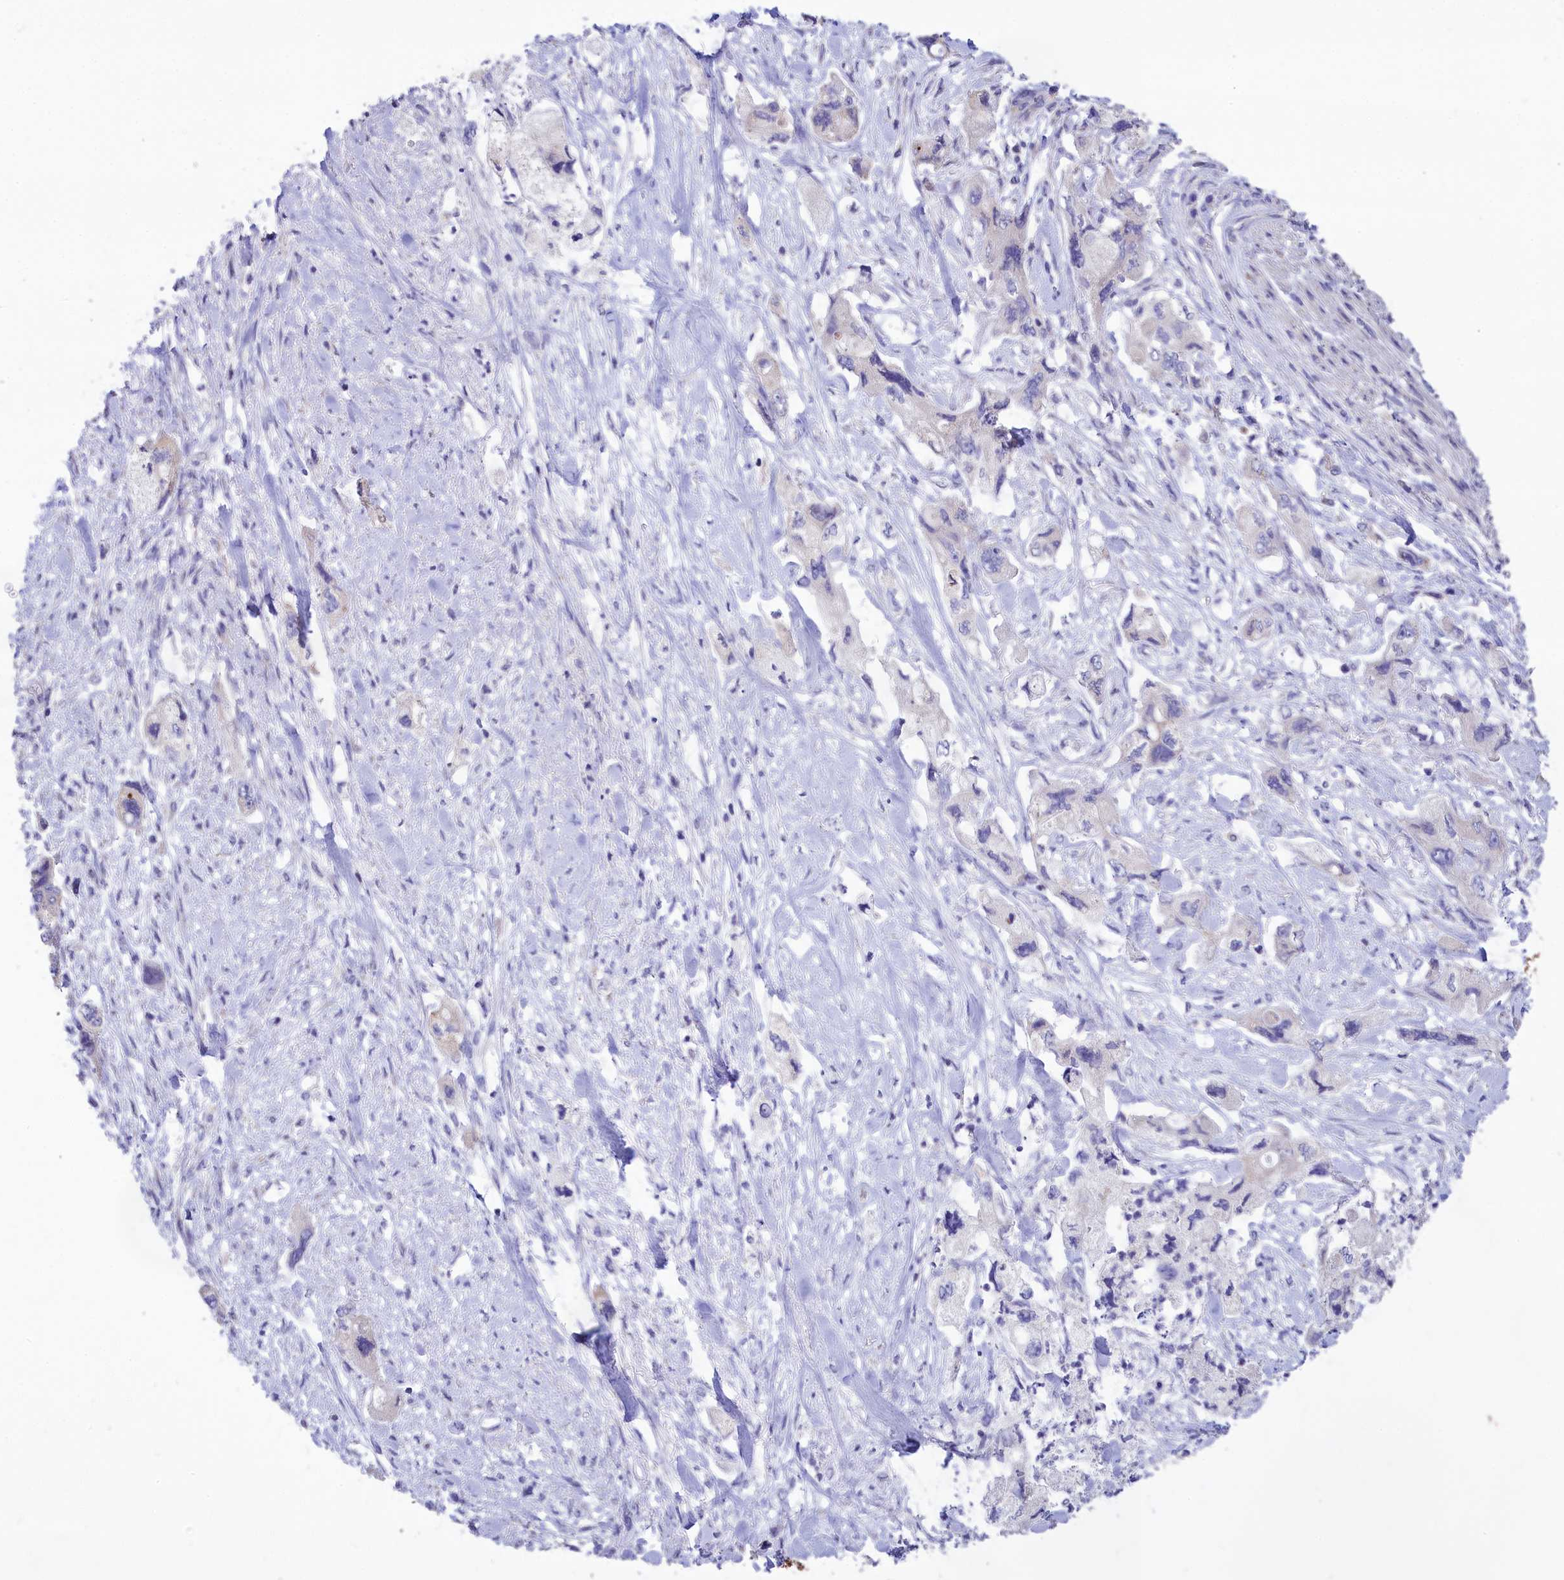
{"staining": {"intensity": "negative", "quantity": "none", "location": "none"}, "tissue": "pancreatic cancer", "cell_type": "Tumor cells", "image_type": "cancer", "snomed": [{"axis": "morphology", "description": "Adenocarcinoma, NOS"}, {"axis": "topography", "description": "Pancreas"}], "caption": "Pancreatic cancer stained for a protein using IHC exhibits no staining tumor cells.", "gene": "CYP2U1", "patient": {"sex": "female", "age": 73}}